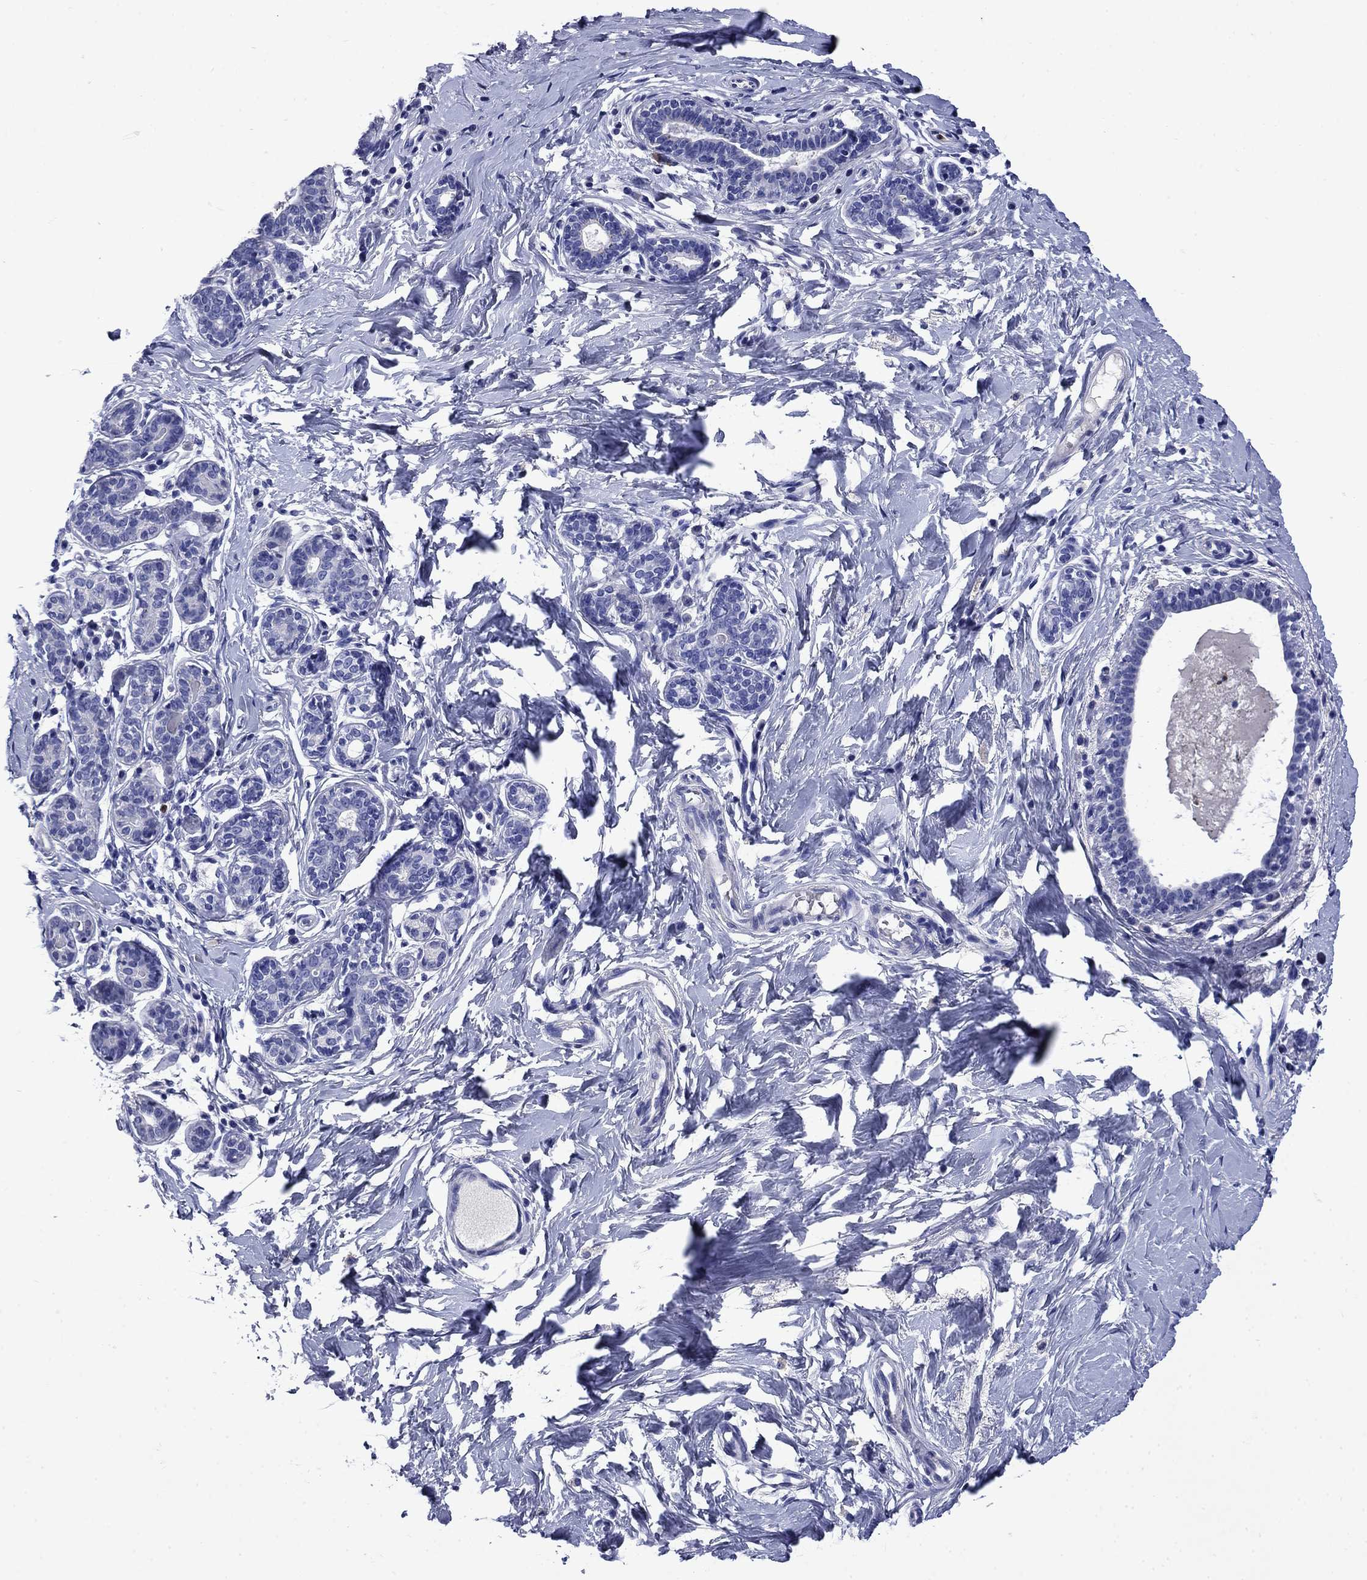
{"staining": {"intensity": "negative", "quantity": "none", "location": "none"}, "tissue": "breast", "cell_type": "Adipocytes", "image_type": "normal", "snomed": [{"axis": "morphology", "description": "Normal tissue, NOS"}, {"axis": "topography", "description": "Breast"}], "caption": "Adipocytes show no significant protein expression in normal breast. (DAB immunohistochemistry (IHC) with hematoxylin counter stain).", "gene": "TFR2", "patient": {"sex": "female", "age": 37}}